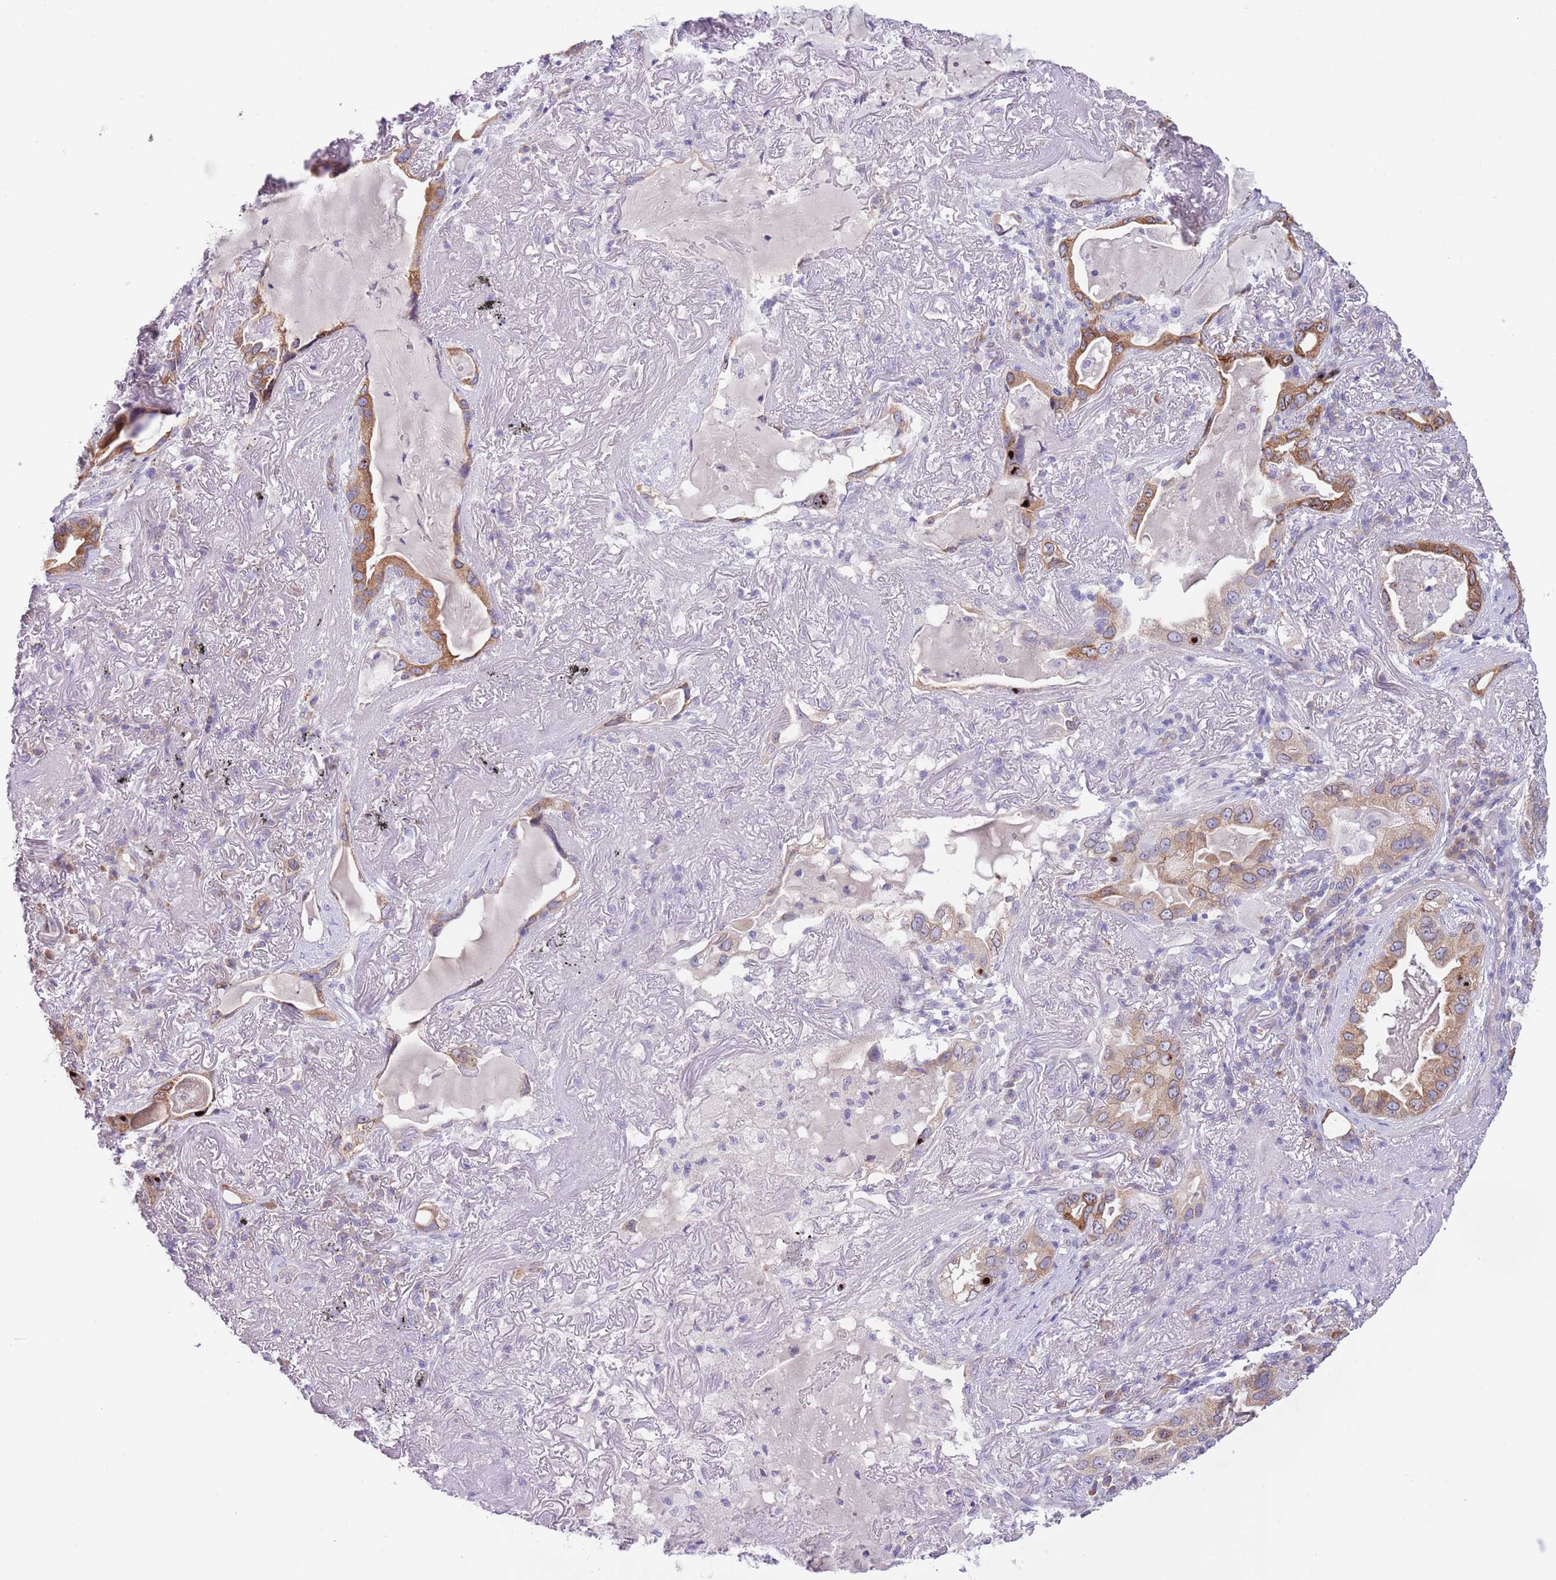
{"staining": {"intensity": "moderate", "quantity": ">75%", "location": "cytoplasmic/membranous"}, "tissue": "lung cancer", "cell_type": "Tumor cells", "image_type": "cancer", "snomed": [{"axis": "morphology", "description": "Adenocarcinoma, NOS"}, {"axis": "topography", "description": "Lung"}], "caption": "Adenocarcinoma (lung) was stained to show a protein in brown. There is medium levels of moderate cytoplasmic/membranous positivity in about >75% of tumor cells. The staining was performed using DAB, with brown indicating positive protein expression. Nuclei are stained blue with hematoxylin.", "gene": "EBPL", "patient": {"sex": "female", "age": 69}}